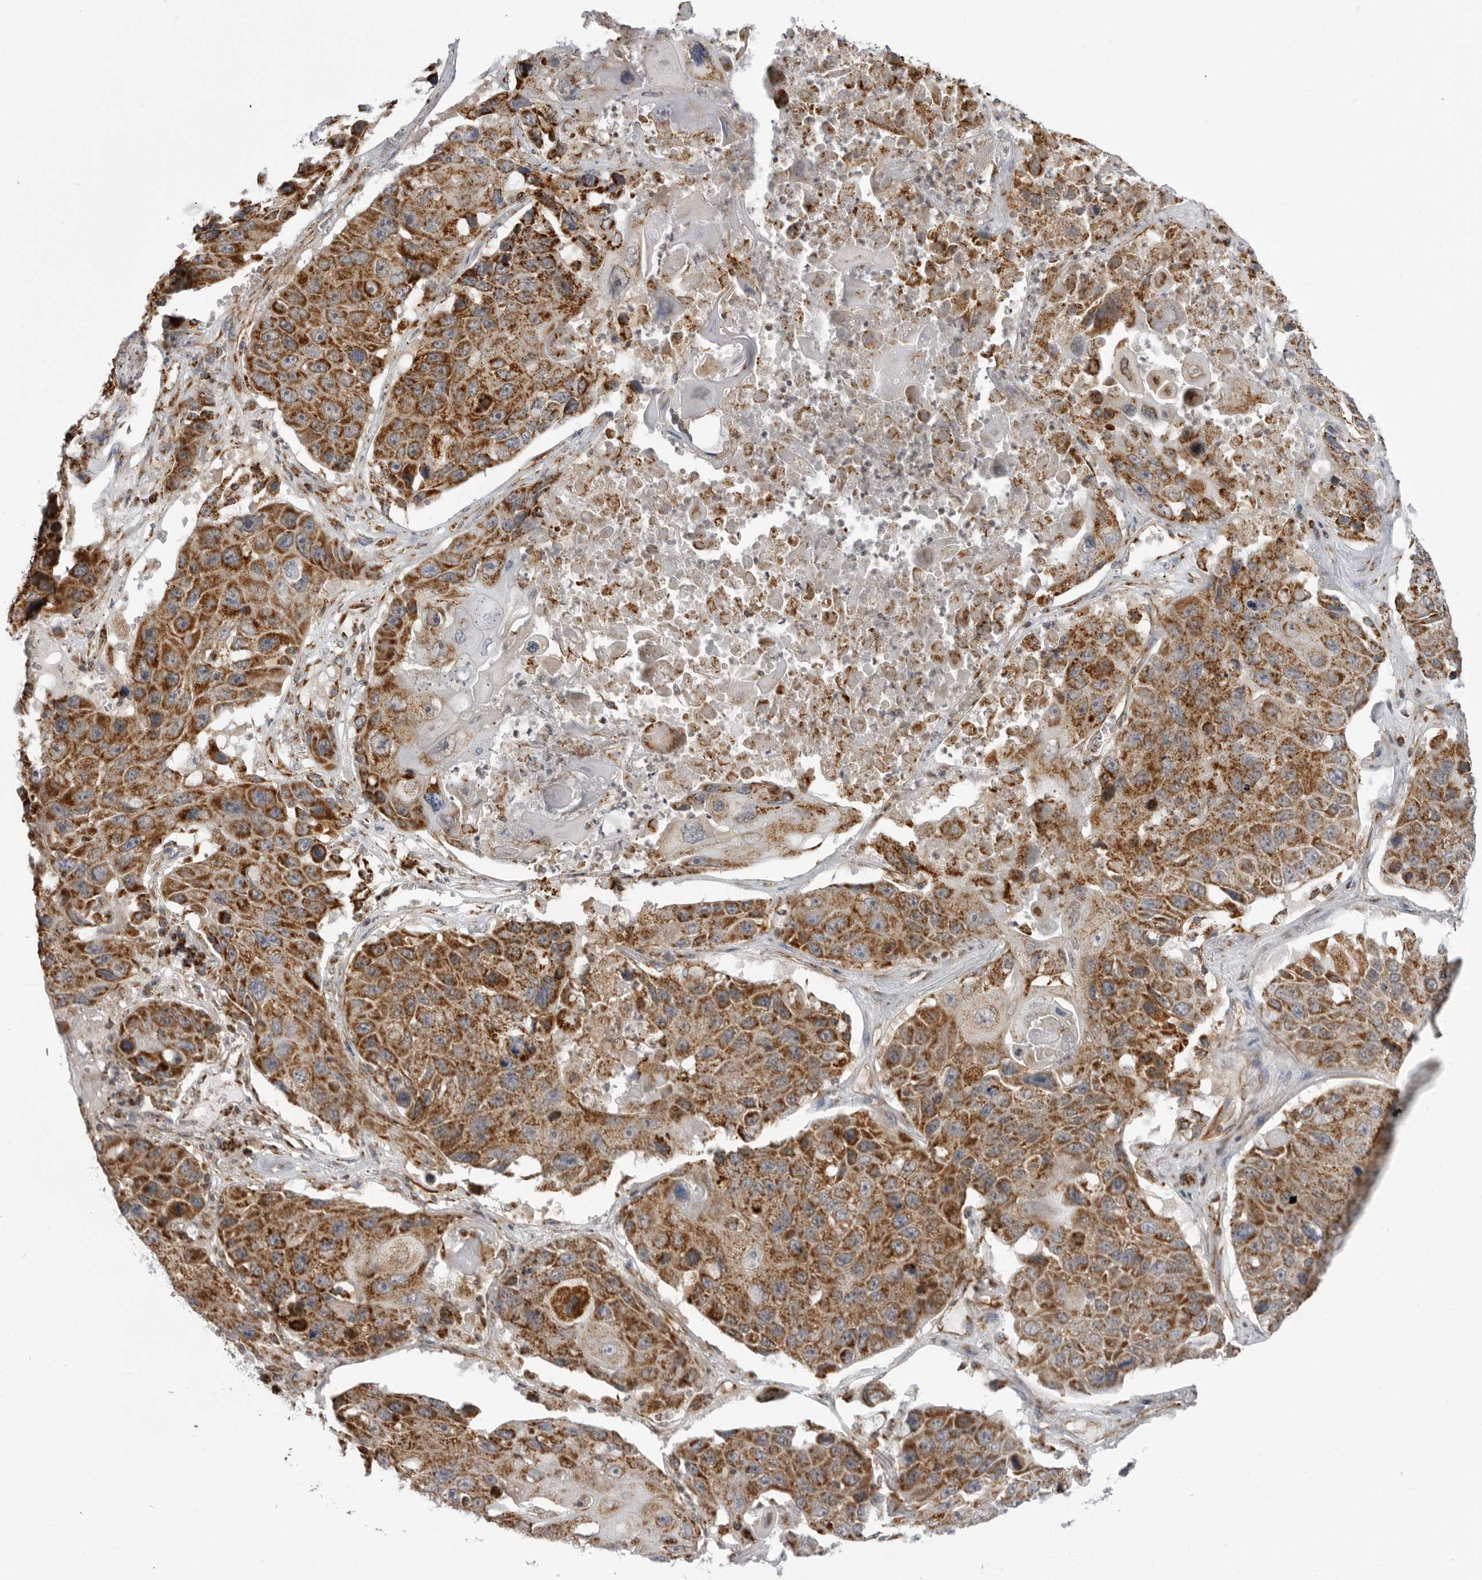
{"staining": {"intensity": "strong", "quantity": ">75%", "location": "cytoplasmic/membranous"}, "tissue": "lung cancer", "cell_type": "Tumor cells", "image_type": "cancer", "snomed": [{"axis": "morphology", "description": "Squamous cell carcinoma, NOS"}, {"axis": "topography", "description": "Lung"}], "caption": "Tumor cells show strong cytoplasmic/membranous expression in approximately >75% of cells in lung cancer. (Brightfield microscopy of DAB IHC at high magnification).", "gene": "FH", "patient": {"sex": "male", "age": 61}}